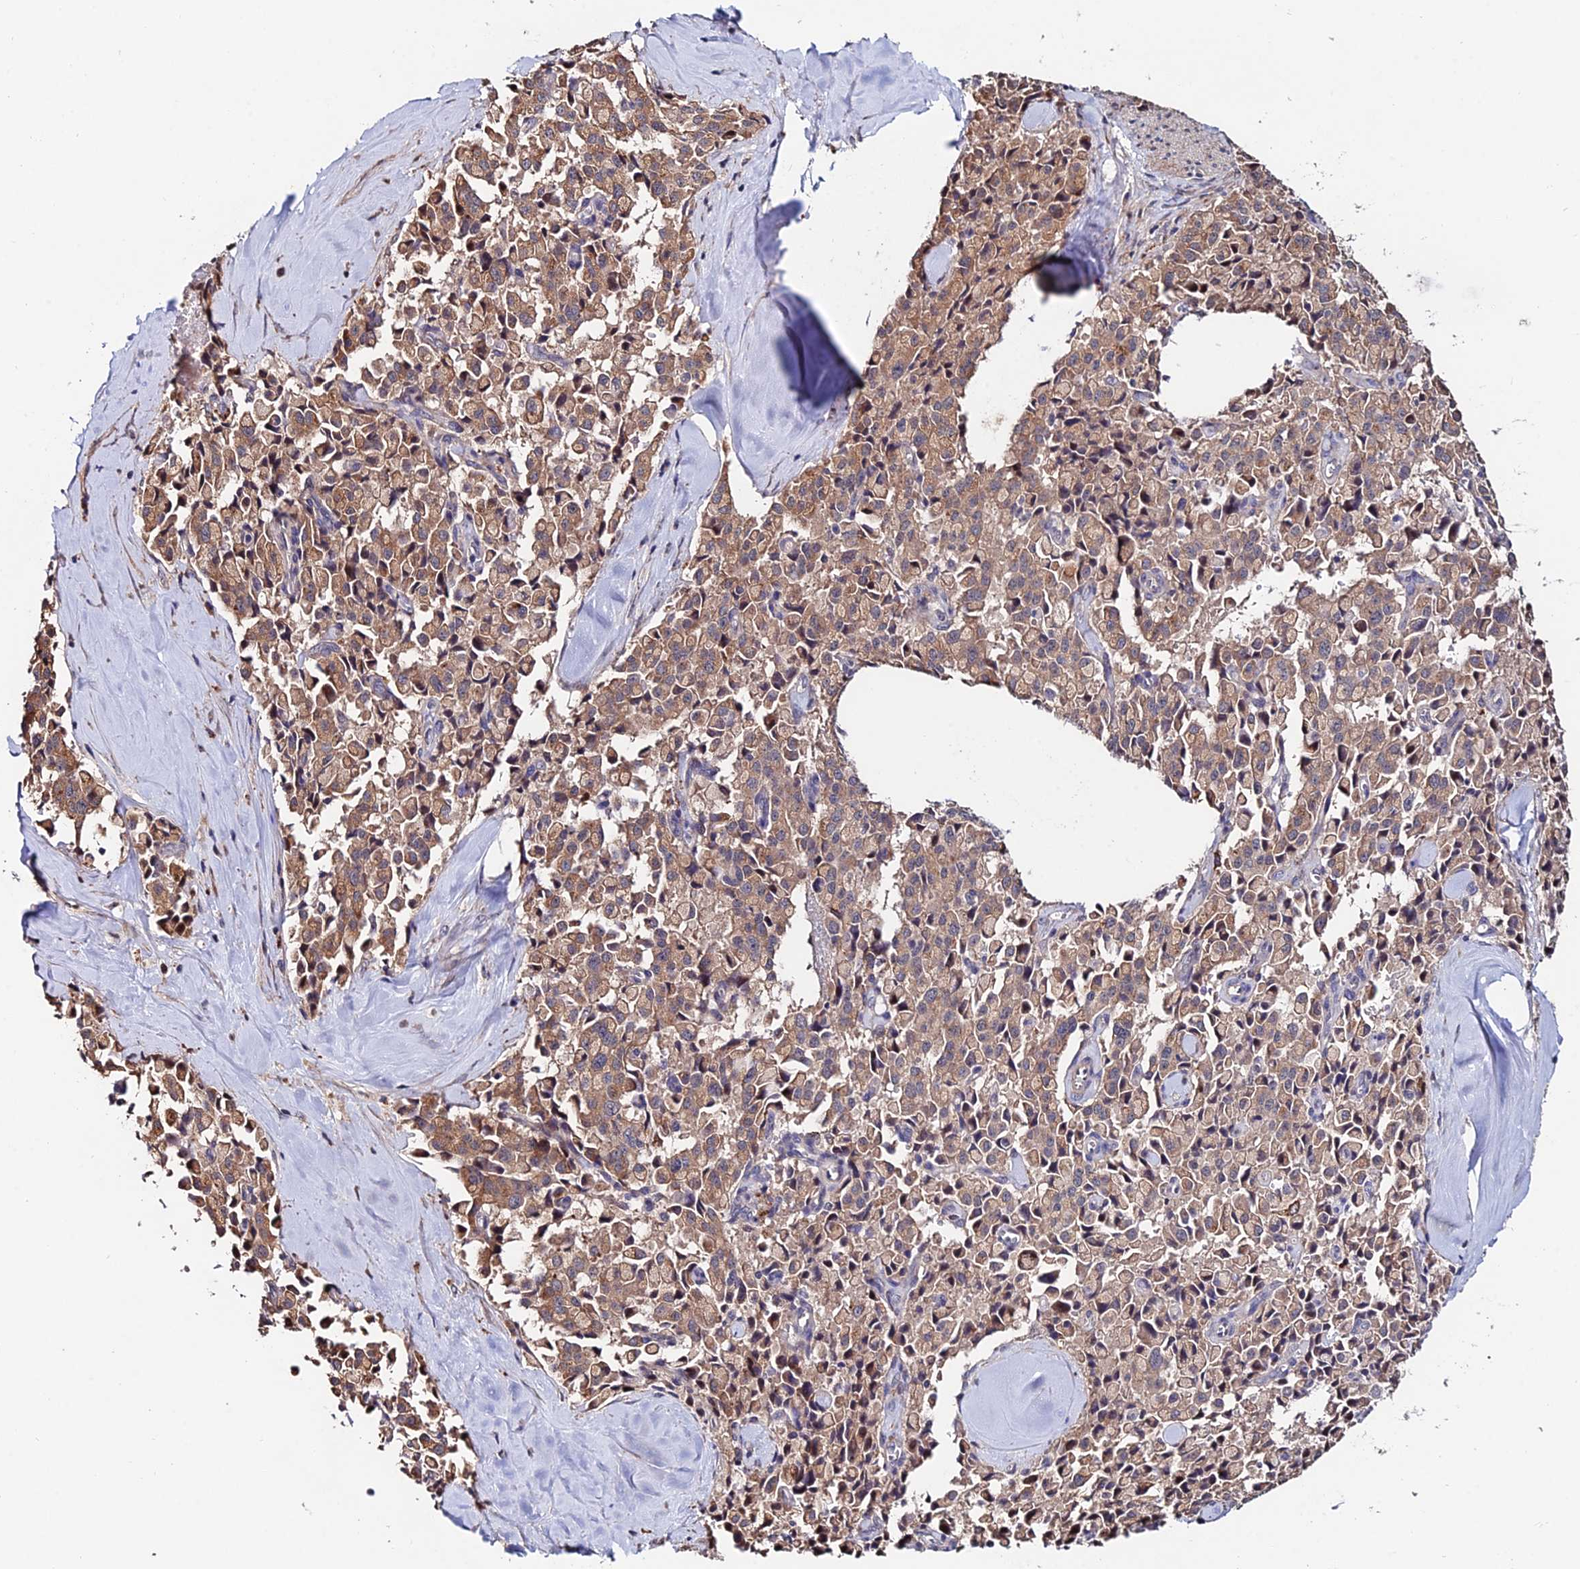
{"staining": {"intensity": "moderate", "quantity": ">75%", "location": "cytoplasmic/membranous"}, "tissue": "pancreatic cancer", "cell_type": "Tumor cells", "image_type": "cancer", "snomed": [{"axis": "morphology", "description": "Adenocarcinoma, NOS"}, {"axis": "topography", "description": "Pancreas"}], "caption": "Immunohistochemistry (IHC) staining of adenocarcinoma (pancreatic), which displays medium levels of moderate cytoplasmic/membranous staining in about >75% of tumor cells indicating moderate cytoplasmic/membranous protein expression. The staining was performed using DAB (3,3'-diaminobenzidine) (brown) for protein detection and nuclei were counterstained in hematoxylin (blue).", "gene": "ACTR5", "patient": {"sex": "male", "age": 65}}